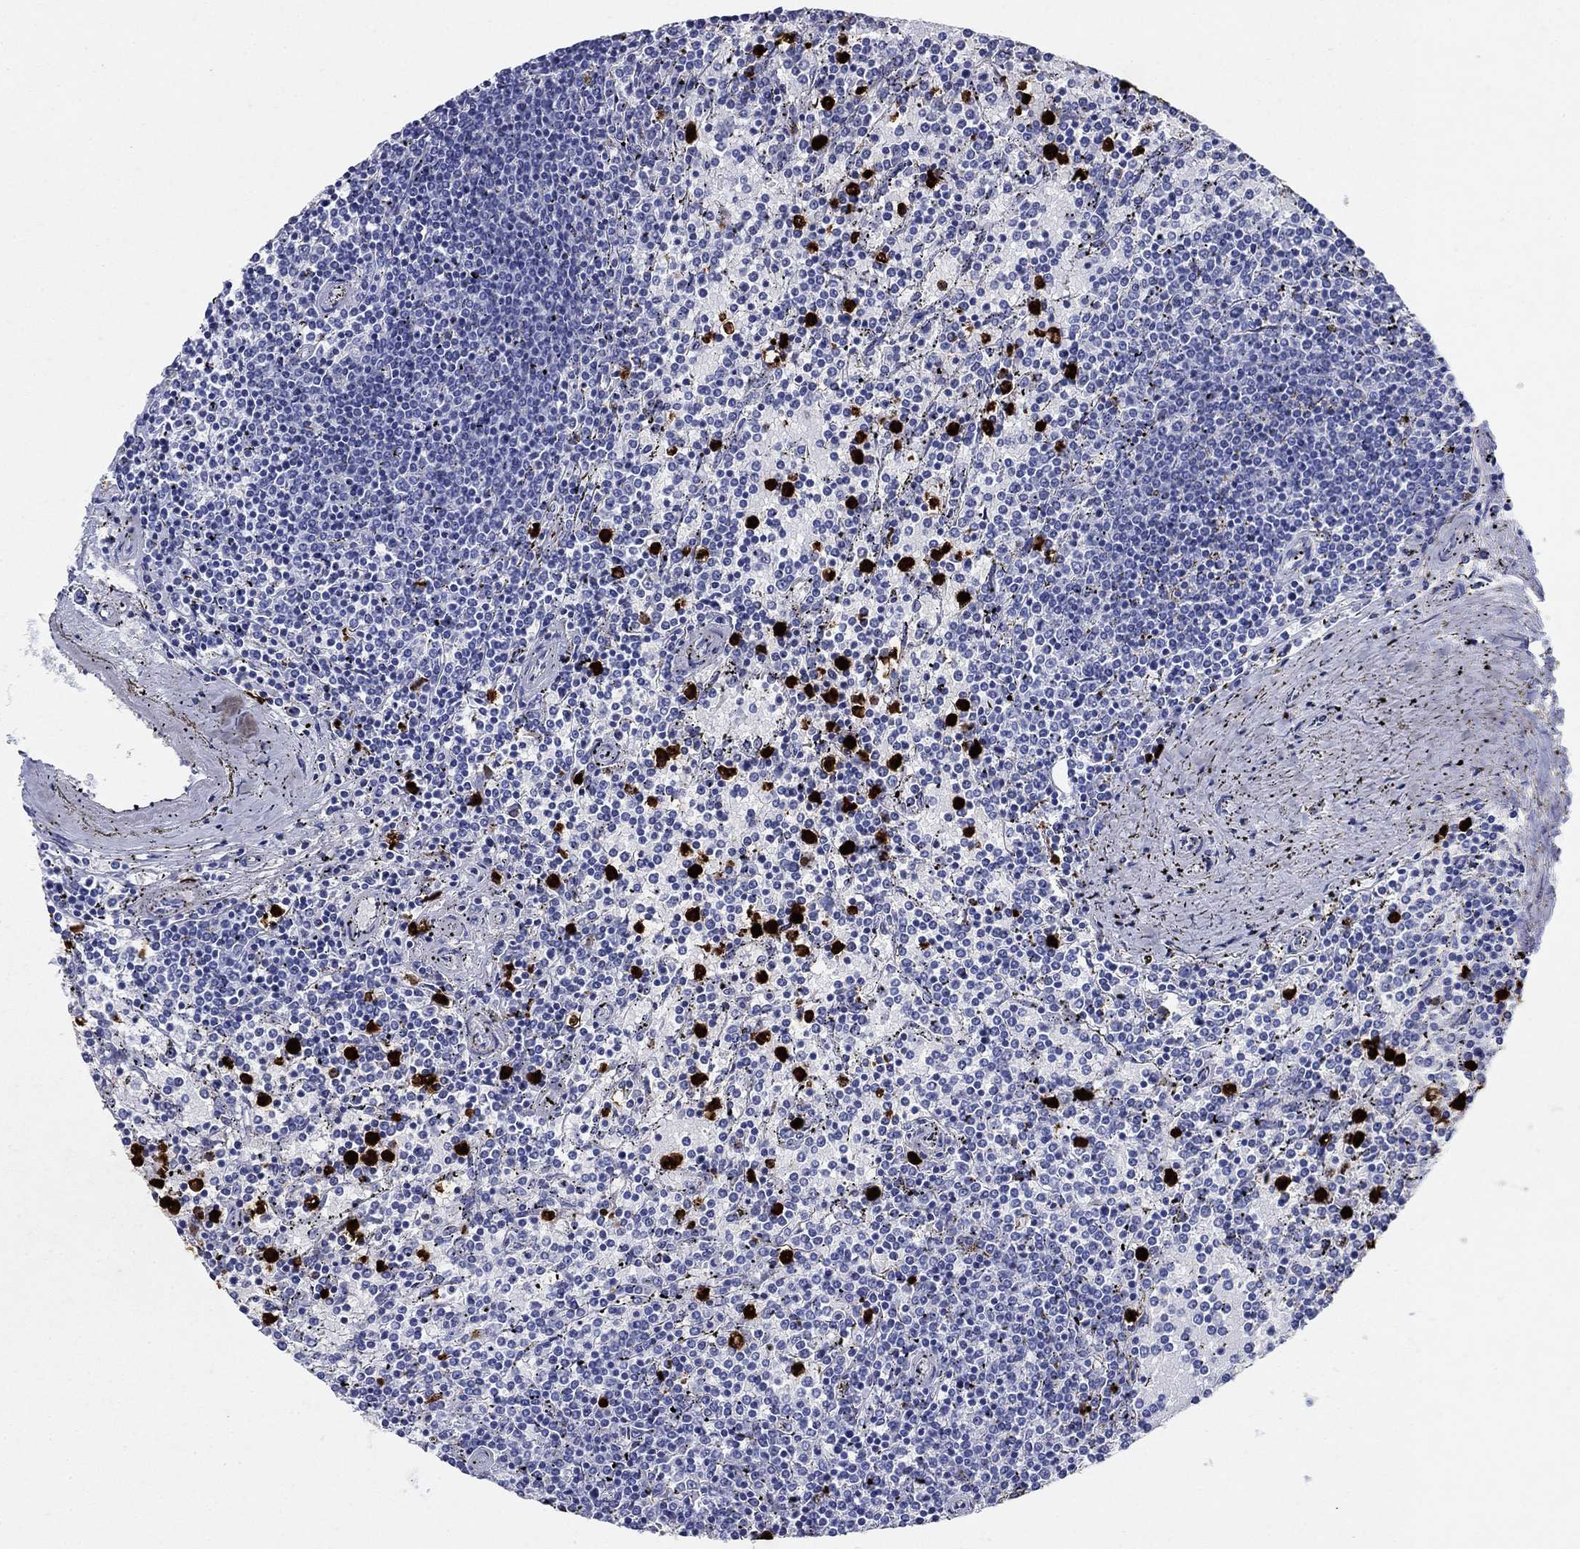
{"staining": {"intensity": "negative", "quantity": "none", "location": "none"}, "tissue": "lymphoma", "cell_type": "Tumor cells", "image_type": "cancer", "snomed": [{"axis": "morphology", "description": "Malignant lymphoma, non-Hodgkin's type, Low grade"}, {"axis": "topography", "description": "Spleen"}], "caption": "High magnification brightfield microscopy of lymphoma stained with DAB (brown) and counterstained with hematoxylin (blue): tumor cells show no significant staining. (DAB (3,3'-diaminobenzidine) immunohistochemistry (IHC) with hematoxylin counter stain).", "gene": "AZU1", "patient": {"sex": "female", "age": 77}}